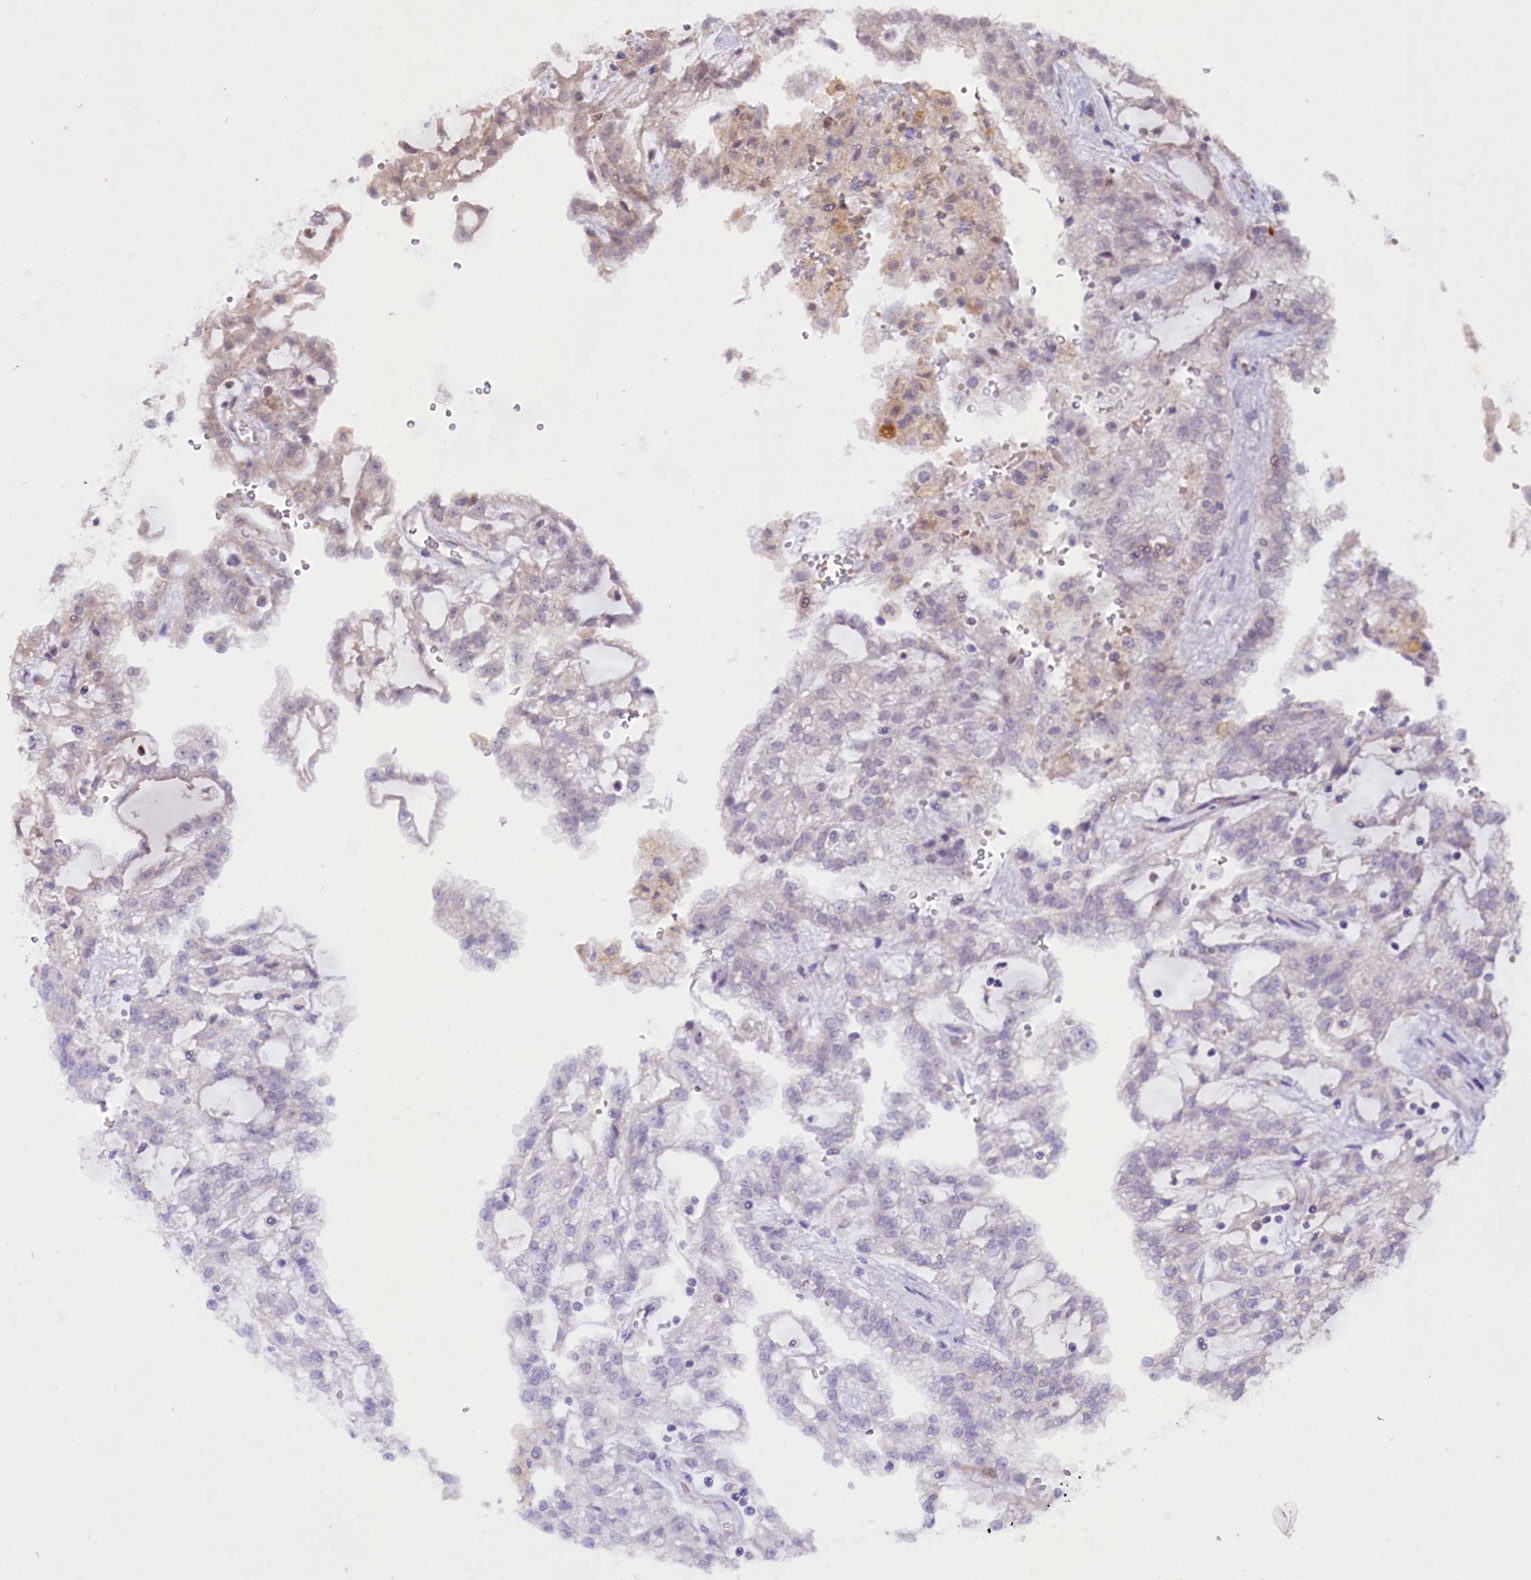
{"staining": {"intensity": "negative", "quantity": "none", "location": "none"}, "tissue": "renal cancer", "cell_type": "Tumor cells", "image_type": "cancer", "snomed": [{"axis": "morphology", "description": "Adenocarcinoma, NOS"}, {"axis": "topography", "description": "Kidney"}], "caption": "DAB (3,3'-diaminobenzidine) immunohistochemical staining of renal cancer exhibits no significant positivity in tumor cells.", "gene": "TAFAZZIN", "patient": {"sex": "male", "age": 63}}